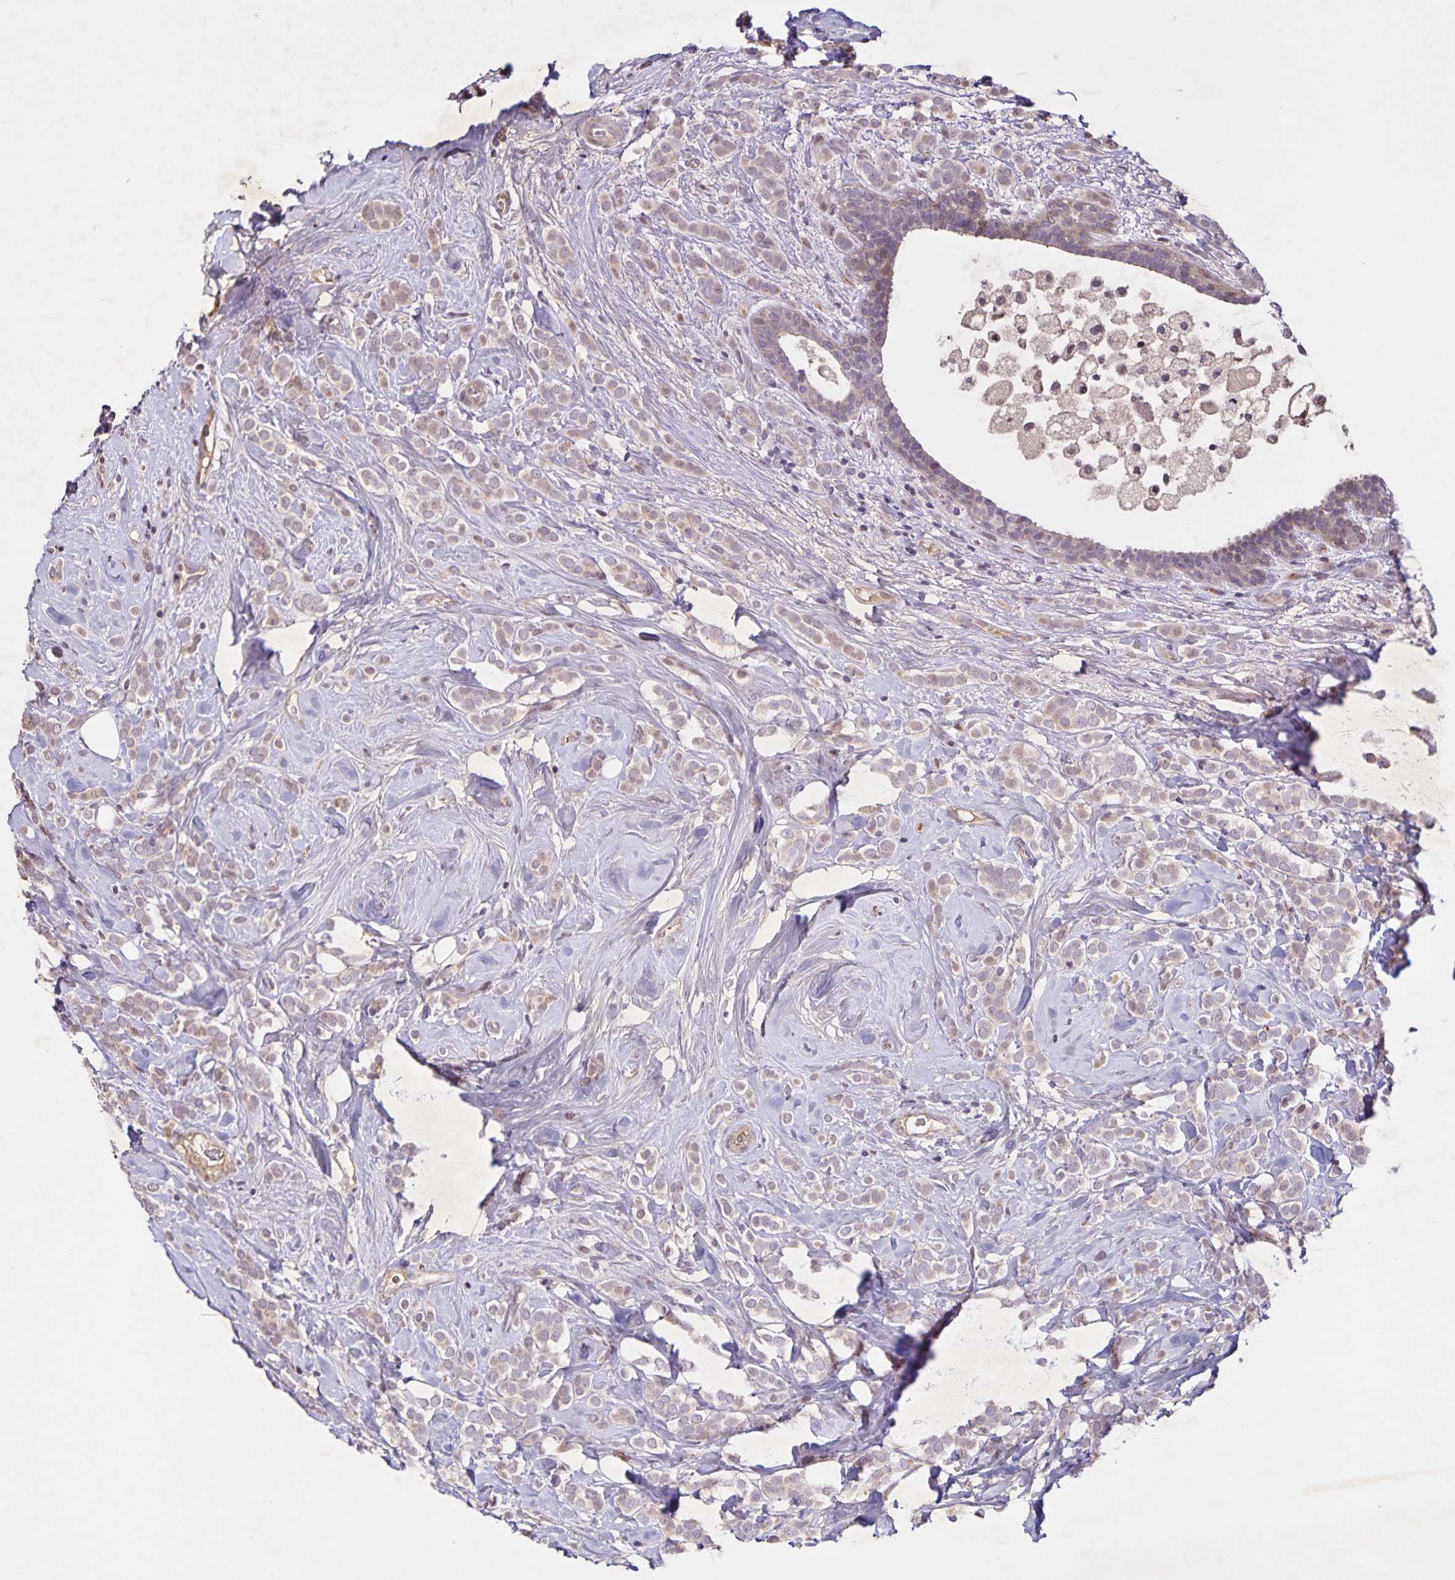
{"staining": {"intensity": "weak", "quantity": ">75%", "location": "cytoplasmic/membranous"}, "tissue": "breast cancer", "cell_type": "Tumor cells", "image_type": "cancer", "snomed": [{"axis": "morphology", "description": "Lobular carcinoma"}, {"axis": "topography", "description": "Breast"}], "caption": "Breast cancer (lobular carcinoma) tissue shows weak cytoplasmic/membranous staining in approximately >75% of tumor cells, visualized by immunohistochemistry.", "gene": "GDF2", "patient": {"sex": "female", "age": 49}}